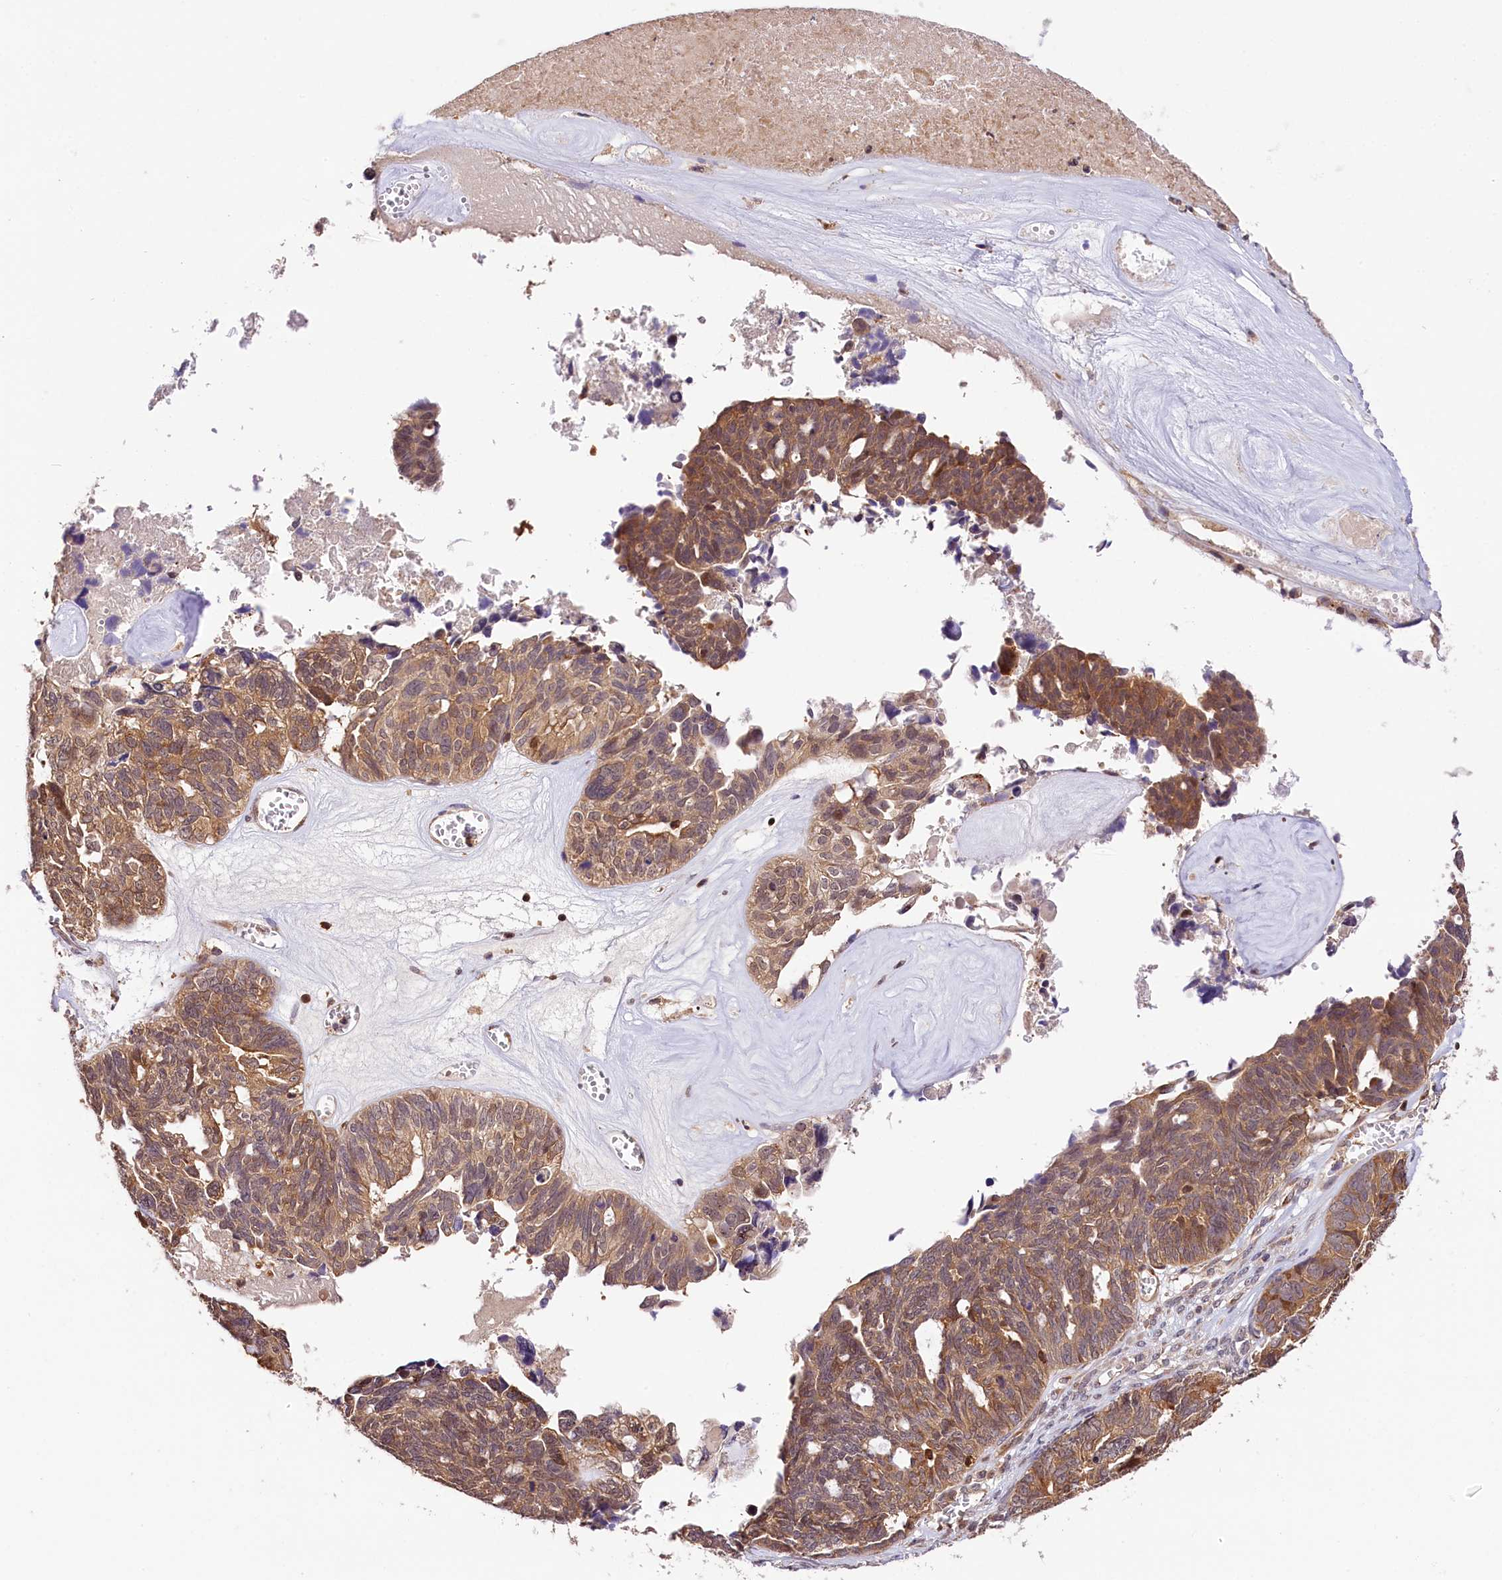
{"staining": {"intensity": "moderate", "quantity": ">75%", "location": "cytoplasmic/membranous"}, "tissue": "ovarian cancer", "cell_type": "Tumor cells", "image_type": "cancer", "snomed": [{"axis": "morphology", "description": "Cystadenocarcinoma, serous, NOS"}, {"axis": "topography", "description": "Ovary"}], "caption": "High-power microscopy captured an immunohistochemistry image of serous cystadenocarcinoma (ovarian), revealing moderate cytoplasmic/membranous expression in approximately >75% of tumor cells.", "gene": "CHORDC1", "patient": {"sex": "female", "age": 79}}